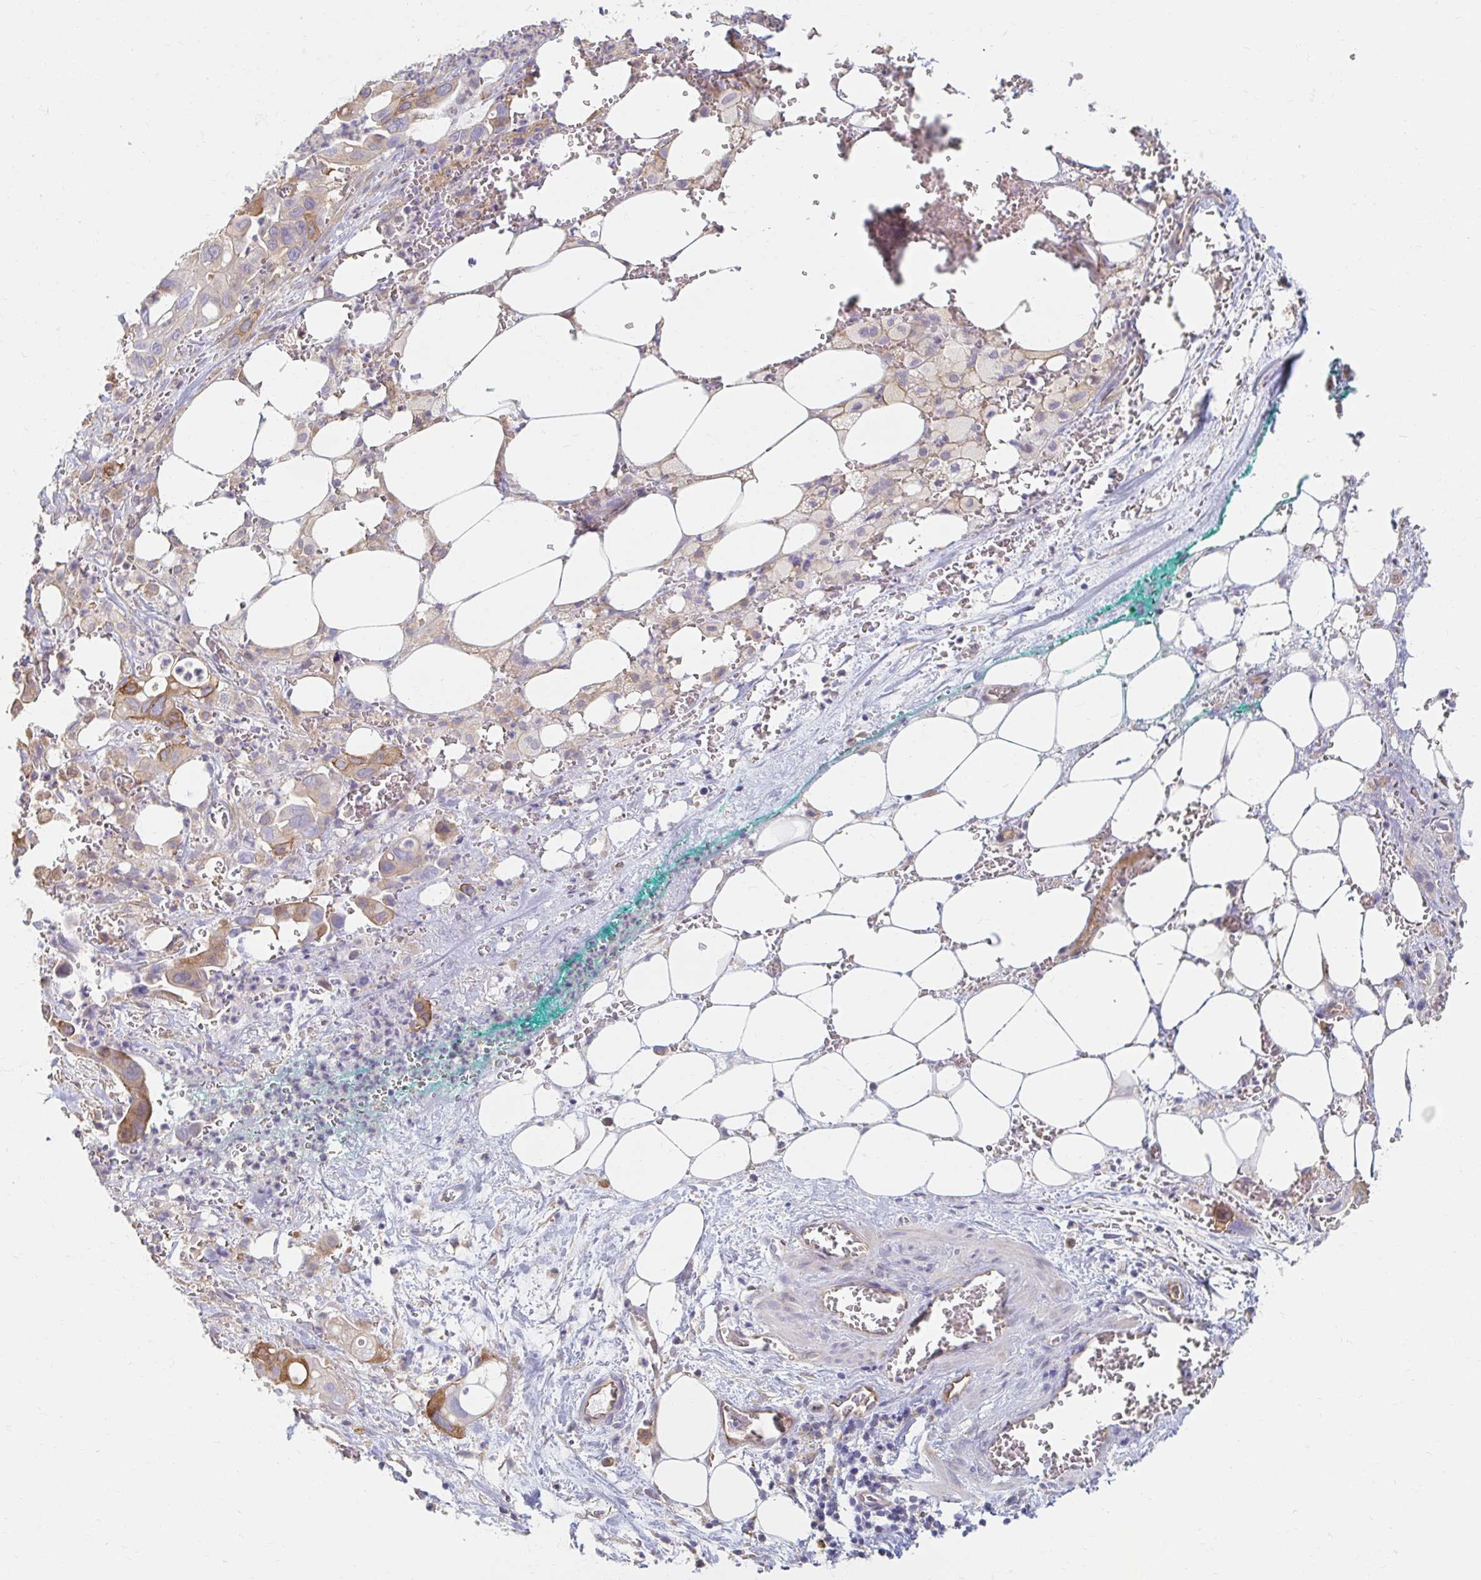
{"staining": {"intensity": "moderate", "quantity": "<25%", "location": "cytoplasmic/membranous"}, "tissue": "pancreatic cancer", "cell_type": "Tumor cells", "image_type": "cancer", "snomed": [{"axis": "morphology", "description": "Adenocarcinoma, NOS"}, {"axis": "topography", "description": "Pancreas"}], "caption": "A low amount of moderate cytoplasmic/membranous staining is appreciated in about <25% of tumor cells in pancreatic adenocarcinoma tissue. (Brightfield microscopy of DAB IHC at high magnification).", "gene": "MYLK2", "patient": {"sex": "male", "age": 61}}